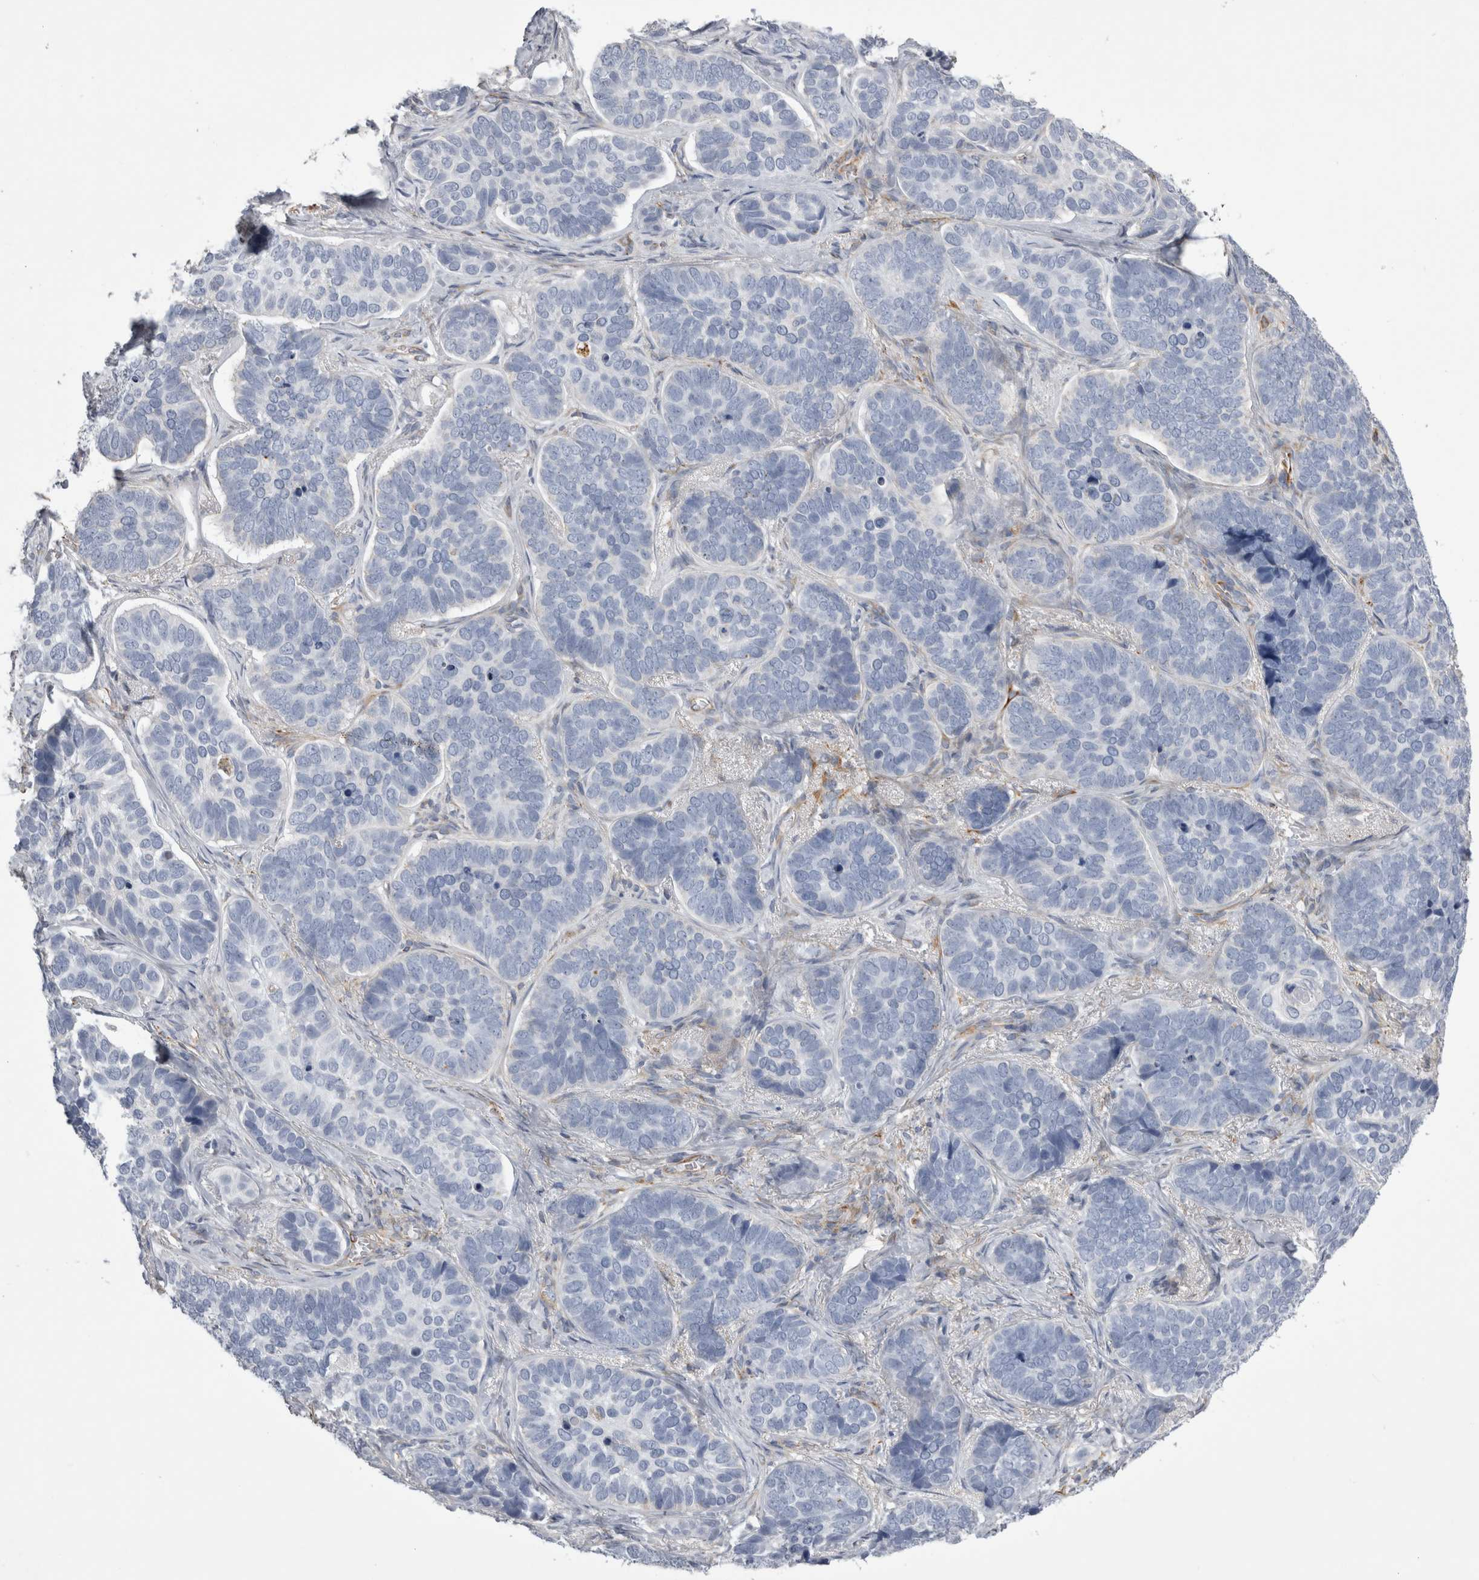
{"staining": {"intensity": "negative", "quantity": "none", "location": "none"}, "tissue": "skin cancer", "cell_type": "Tumor cells", "image_type": "cancer", "snomed": [{"axis": "morphology", "description": "Basal cell carcinoma"}, {"axis": "topography", "description": "Skin"}], "caption": "This is an immunohistochemistry (IHC) histopathology image of human basal cell carcinoma (skin). There is no expression in tumor cells.", "gene": "STRADB", "patient": {"sex": "male", "age": 62}}